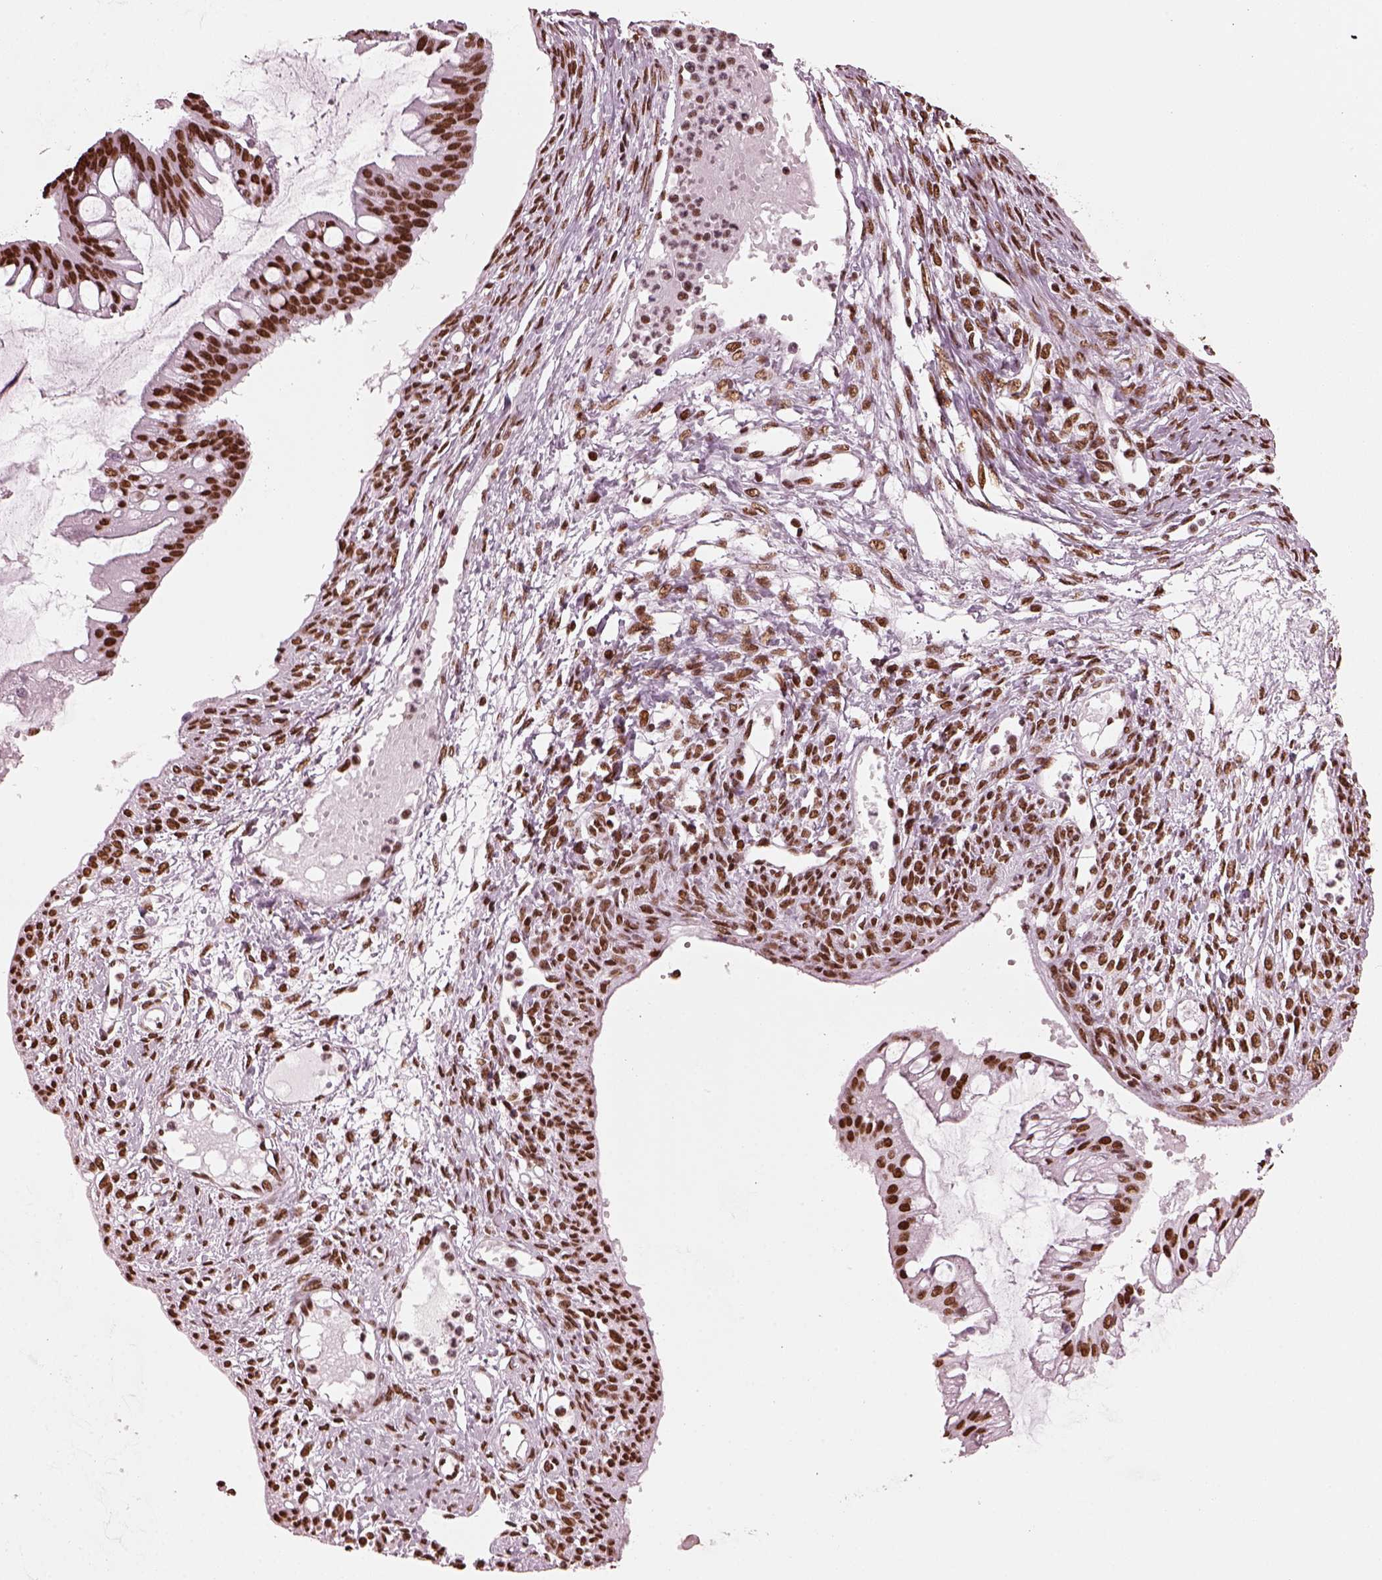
{"staining": {"intensity": "strong", "quantity": ">75%", "location": "nuclear"}, "tissue": "ovarian cancer", "cell_type": "Tumor cells", "image_type": "cancer", "snomed": [{"axis": "morphology", "description": "Cystadenocarcinoma, mucinous, NOS"}, {"axis": "topography", "description": "Ovary"}], "caption": "This image exhibits ovarian cancer stained with immunohistochemistry to label a protein in brown. The nuclear of tumor cells show strong positivity for the protein. Nuclei are counter-stained blue.", "gene": "CBFA2T3", "patient": {"sex": "female", "age": 73}}